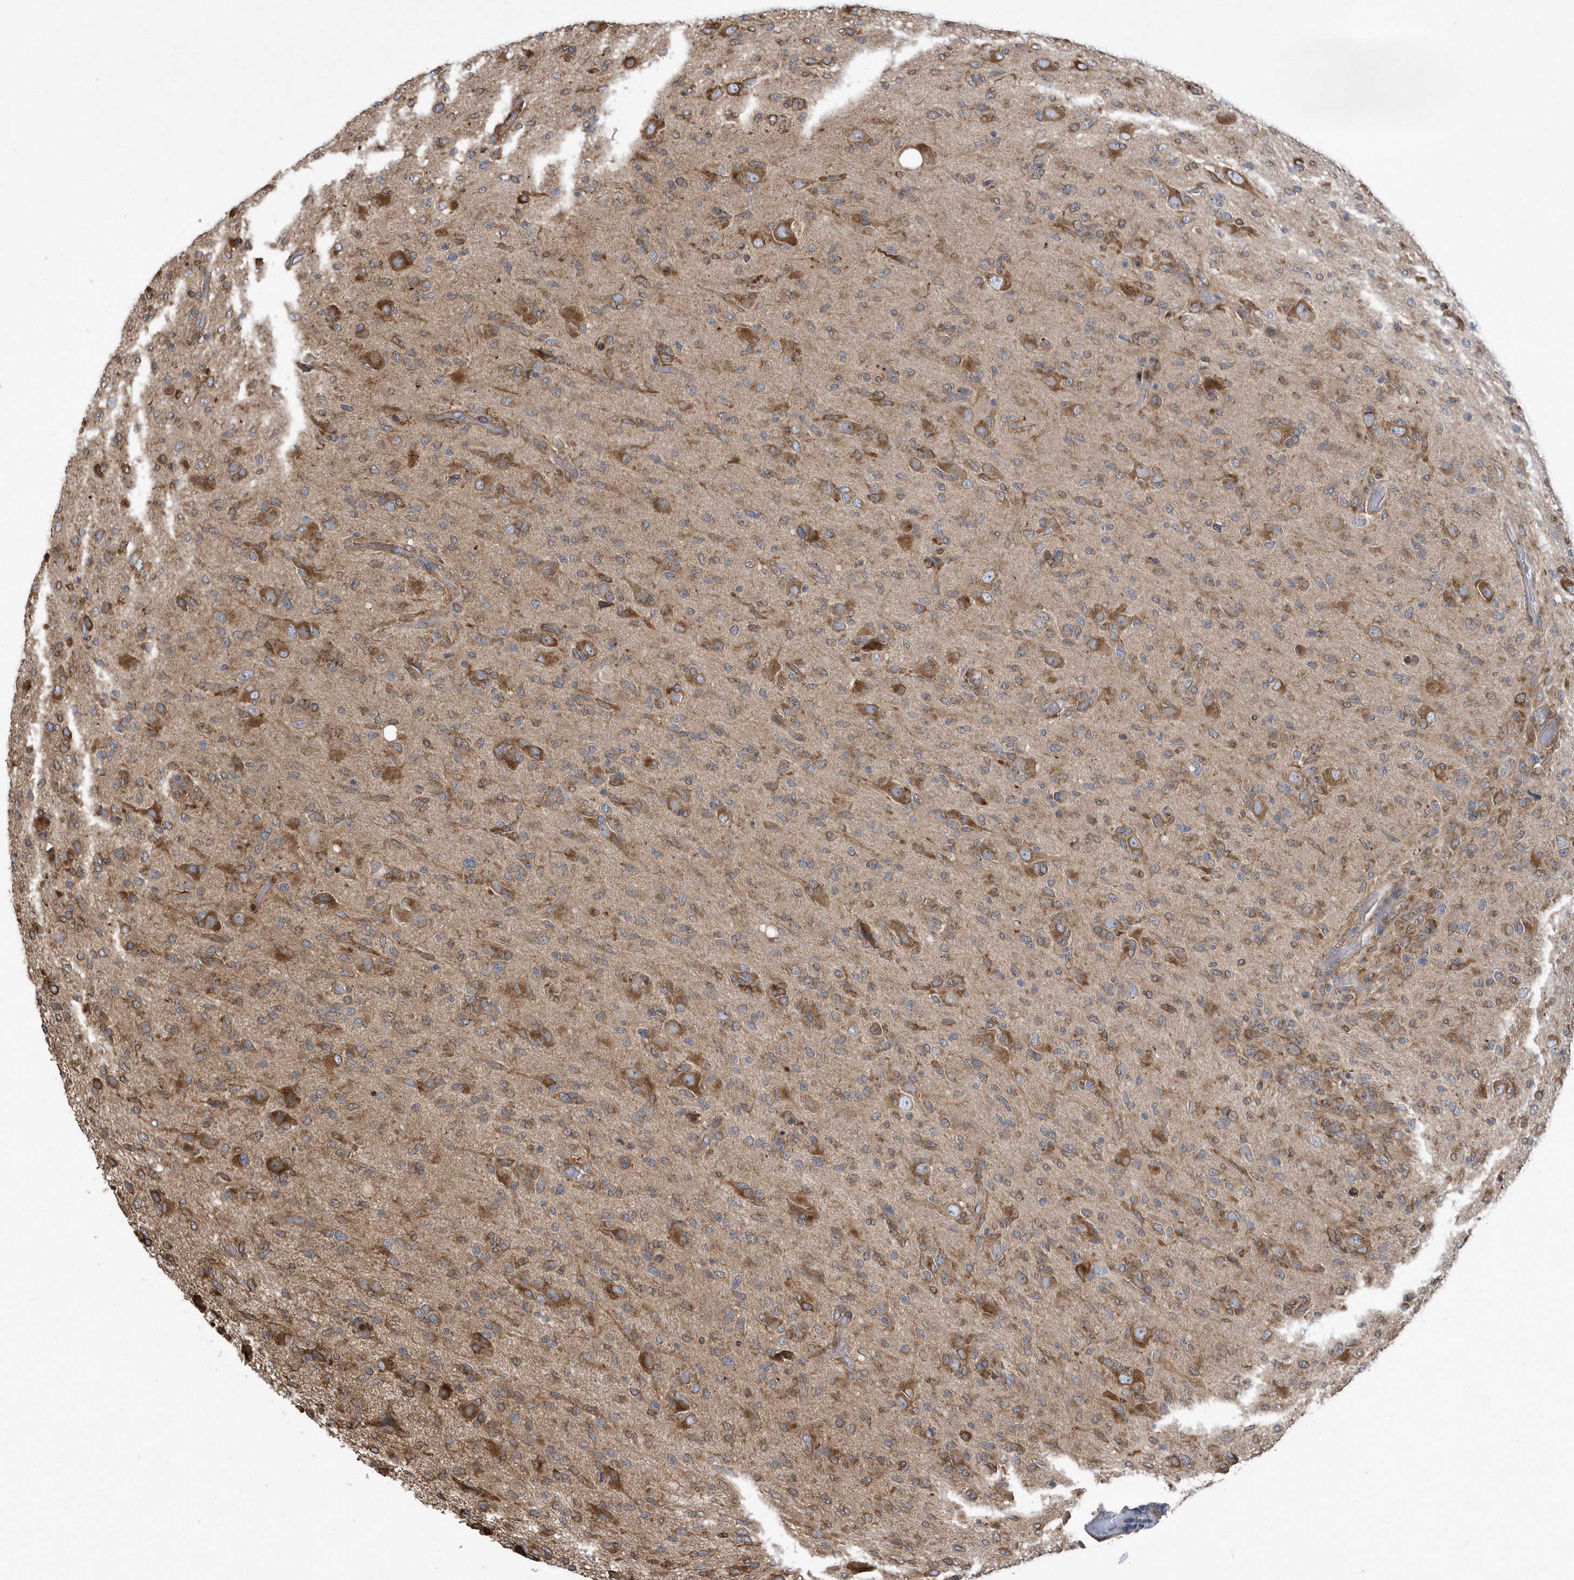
{"staining": {"intensity": "moderate", "quantity": ">75%", "location": "cytoplasmic/membranous"}, "tissue": "glioma", "cell_type": "Tumor cells", "image_type": "cancer", "snomed": [{"axis": "morphology", "description": "Glioma, malignant, High grade"}, {"axis": "topography", "description": "Brain"}], "caption": "Malignant glioma (high-grade) tissue displays moderate cytoplasmic/membranous expression in approximately >75% of tumor cells The staining was performed using DAB to visualize the protein expression in brown, while the nuclei were stained in blue with hematoxylin (Magnification: 20x).", "gene": "VAMP7", "patient": {"sex": "female", "age": 57}}